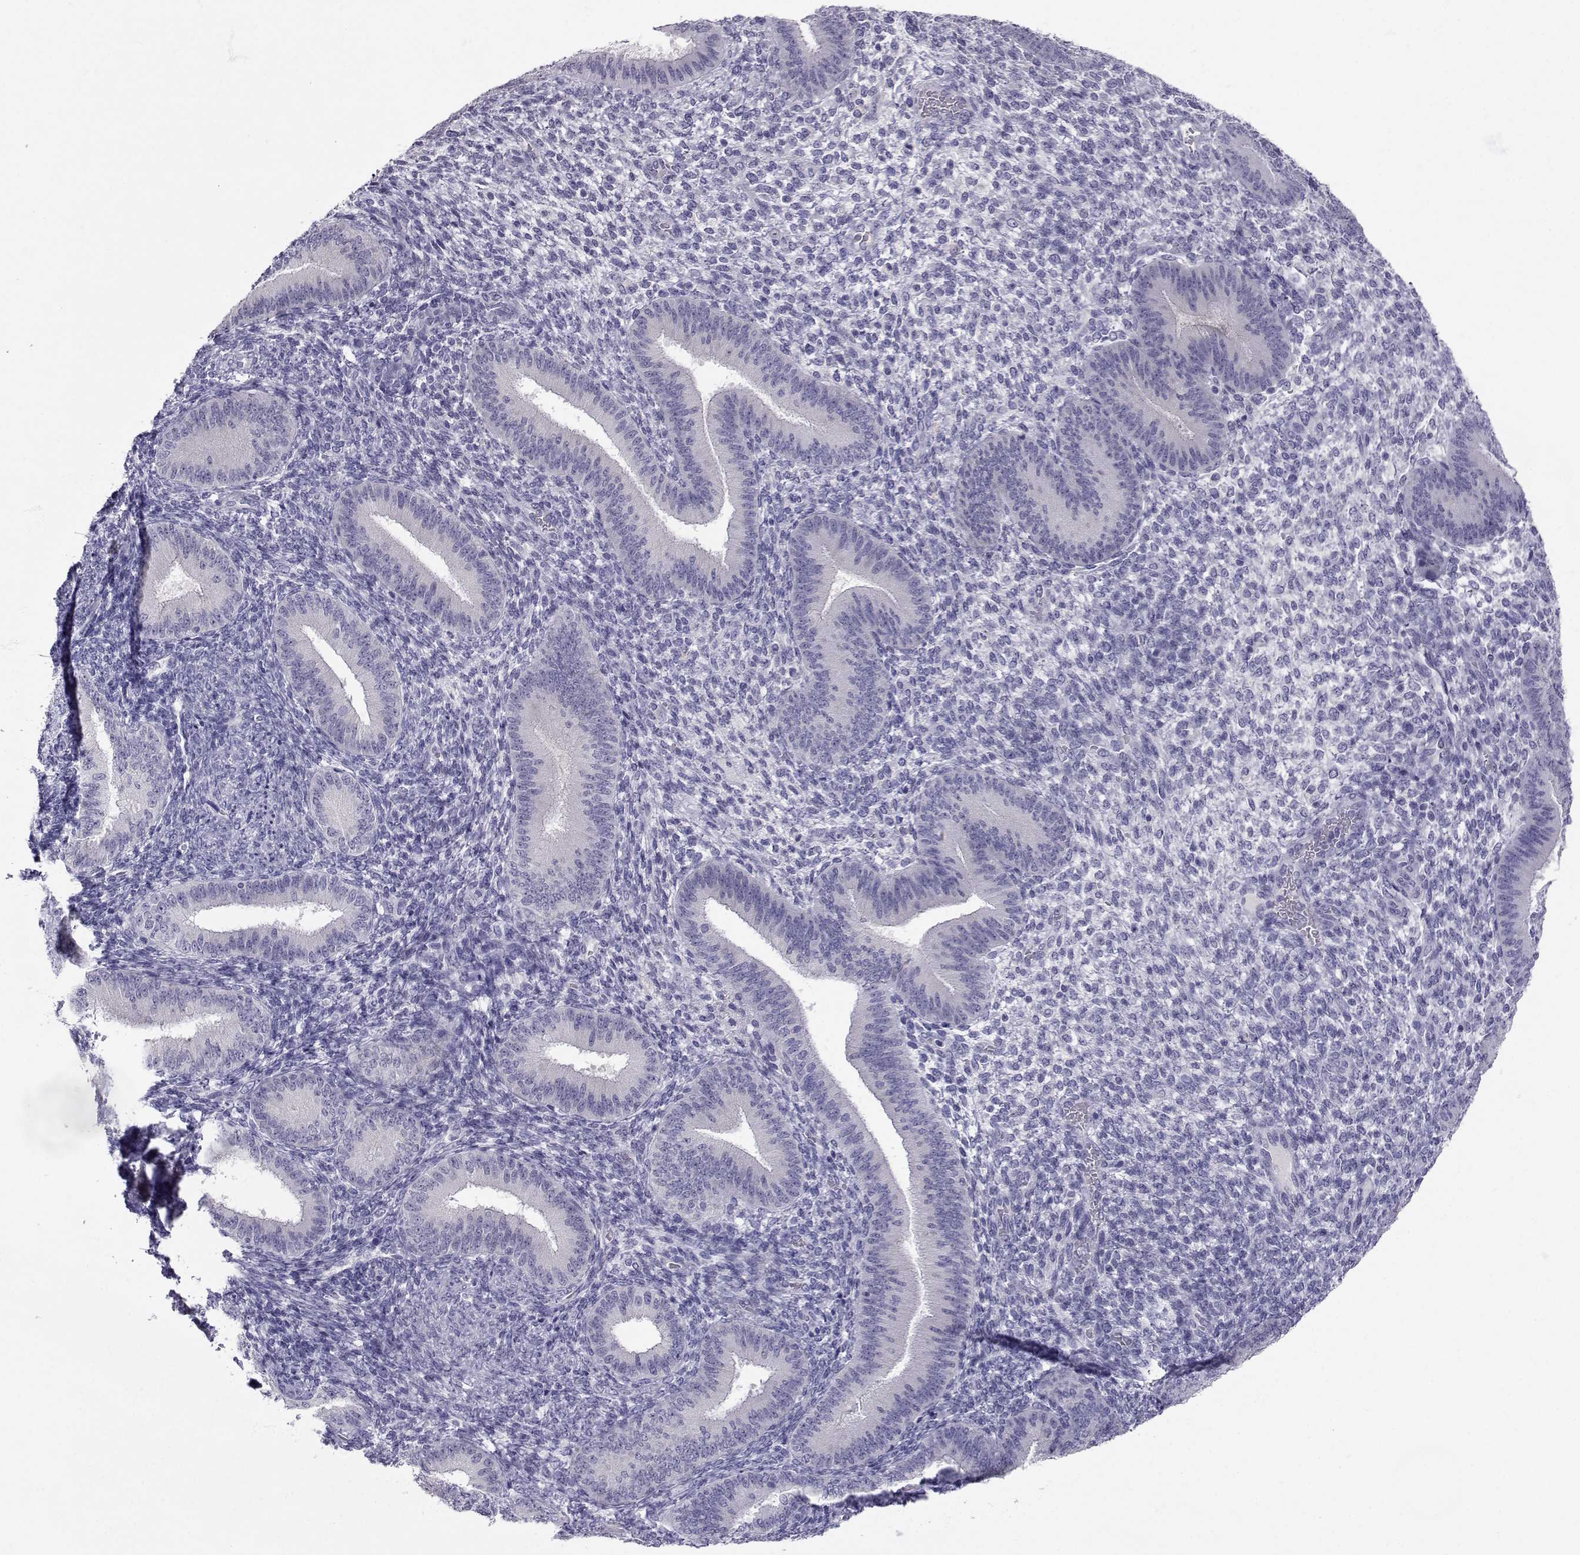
{"staining": {"intensity": "negative", "quantity": "none", "location": "none"}, "tissue": "endometrium", "cell_type": "Cells in endometrial stroma", "image_type": "normal", "snomed": [{"axis": "morphology", "description": "Normal tissue, NOS"}, {"axis": "topography", "description": "Endometrium"}], "caption": "An immunohistochemistry photomicrograph of normal endometrium is shown. There is no staining in cells in endometrial stroma of endometrium.", "gene": "SLC6A3", "patient": {"sex": "female", "age": 39}}